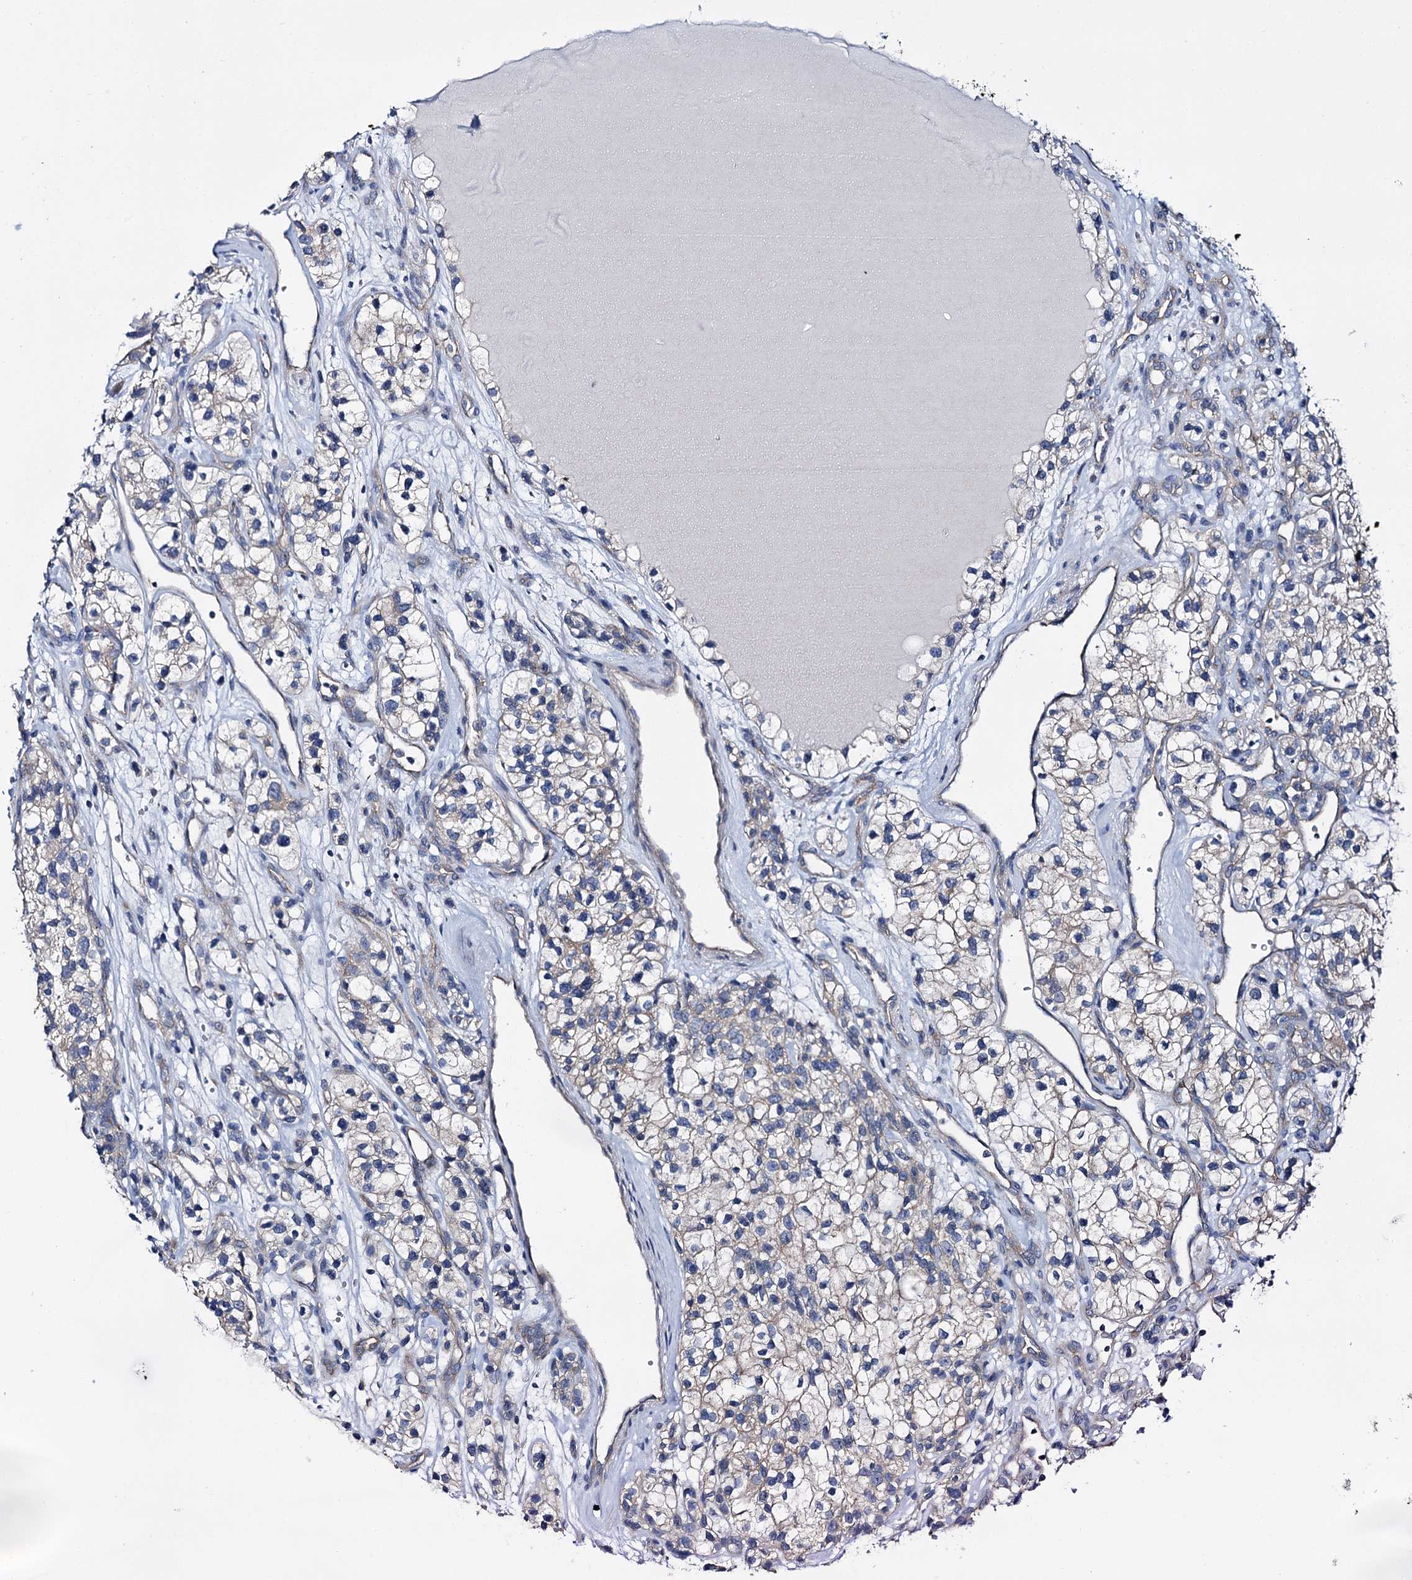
{"staining": {"intensity": "negative", "quantity": "none", "location": "none"}, "tissue": "renal cancer", "cell_type": "Tumor cells", "image_type": "cancer", "snomed": [{"axis": "morphology", "description": "Adenocarcinoma, NOS"}, {"axis": "topography", "description": "Kidney"}], "caption": "Immunohistochemical staining of renal cancer reveals no significant expression in tumor cells.", "gene": "CEP295", "patient": {"sex": "female", "age": 57}}